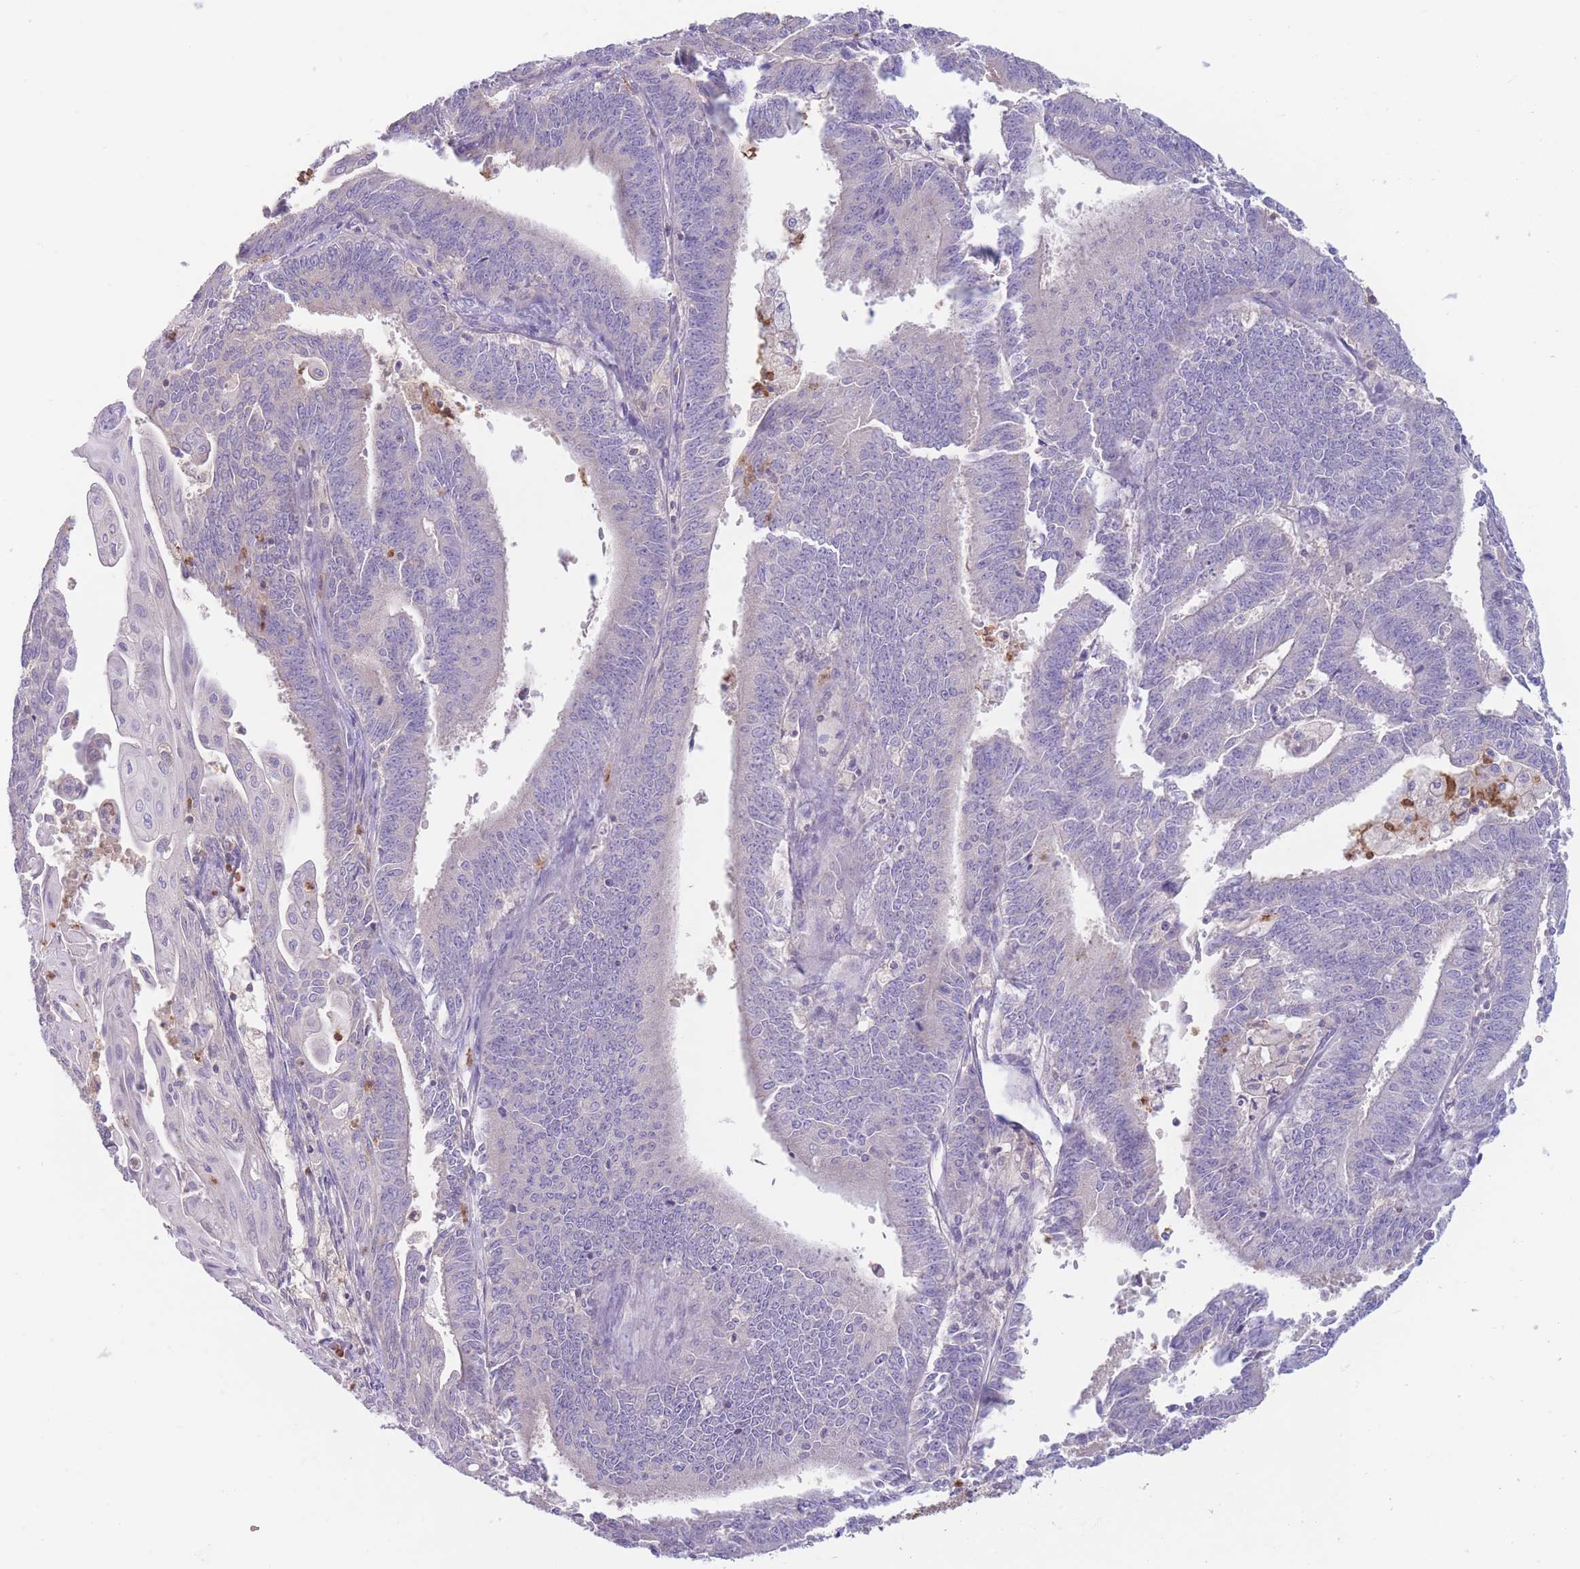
{"staining": {"intensity": "negative", "quantity": "none", "location": "none"}, "tissue": "endometrial cancer", "cell_type": "Tumor cells", "image_type": "cancer", "snomed": [{"axis": "morphology", "description": "Adenocarcinoma, NOS"}, {"axis": "topography", "description": "Endometrium"}], "caption": "A high-resolution image shows immunohistochemistry (IHC) staining of endometrial cancer (adenocarcinoma), which shows no significant staining in tumor cells.", "gene": "ST3GAL4", "patient": {"sex": "female", "age": 73}}